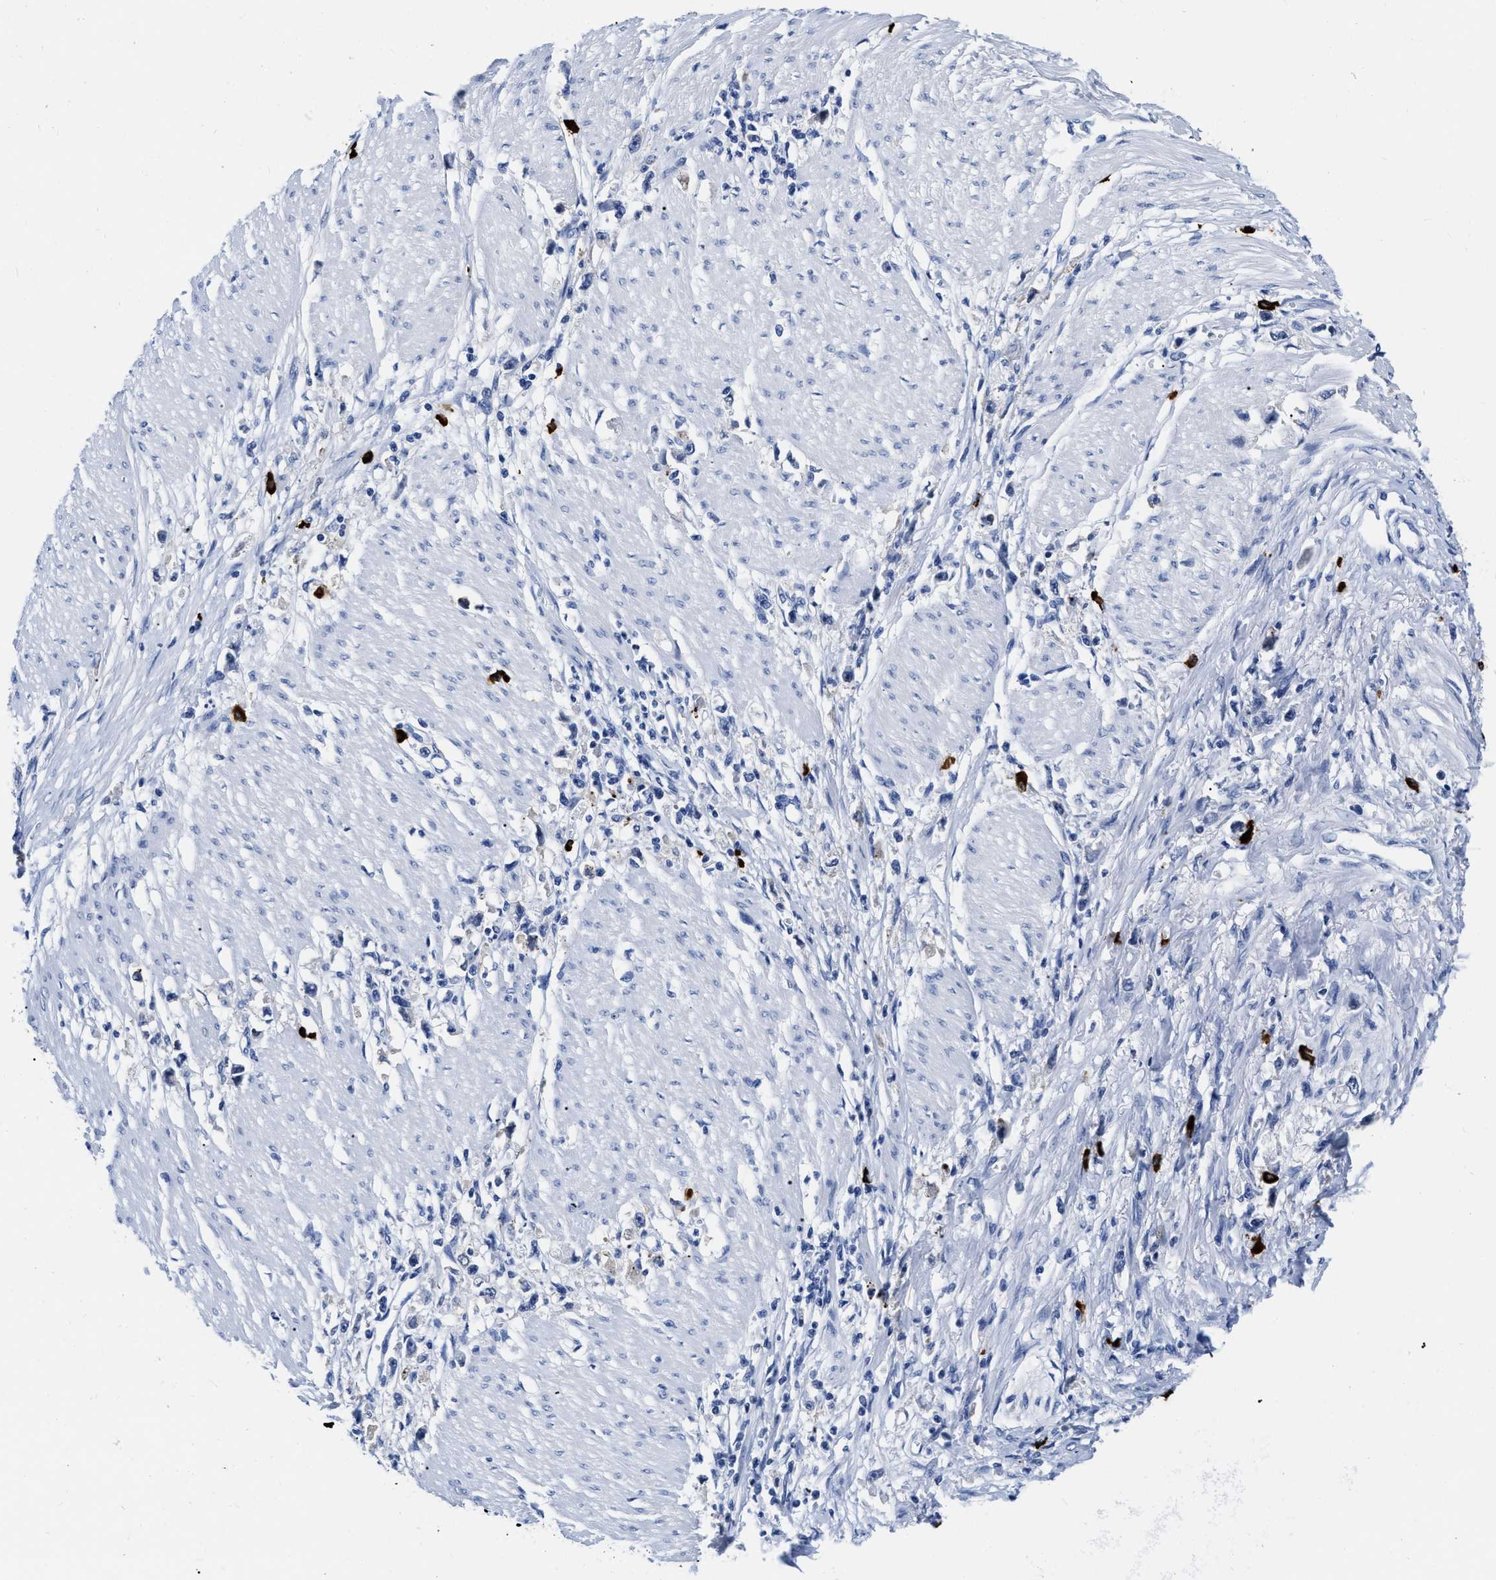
{"staining": {"intensity": "negative", "quantity": "none", "location": "none"}, "tissue": "stomach cancer", "cell_type": "Tumor cells", "image_type": "cancer", "snomed": [{"axis": "morphology", "description": "Adenocarcinoma, NOS"}, {"axis": "topography", "description": "Stomach"}], "caption": "There is no significant expression in tumor cells of stomach adenocarcinoma.", "gene": "CER1", "patient": {"sex": "female", "age": 59}}